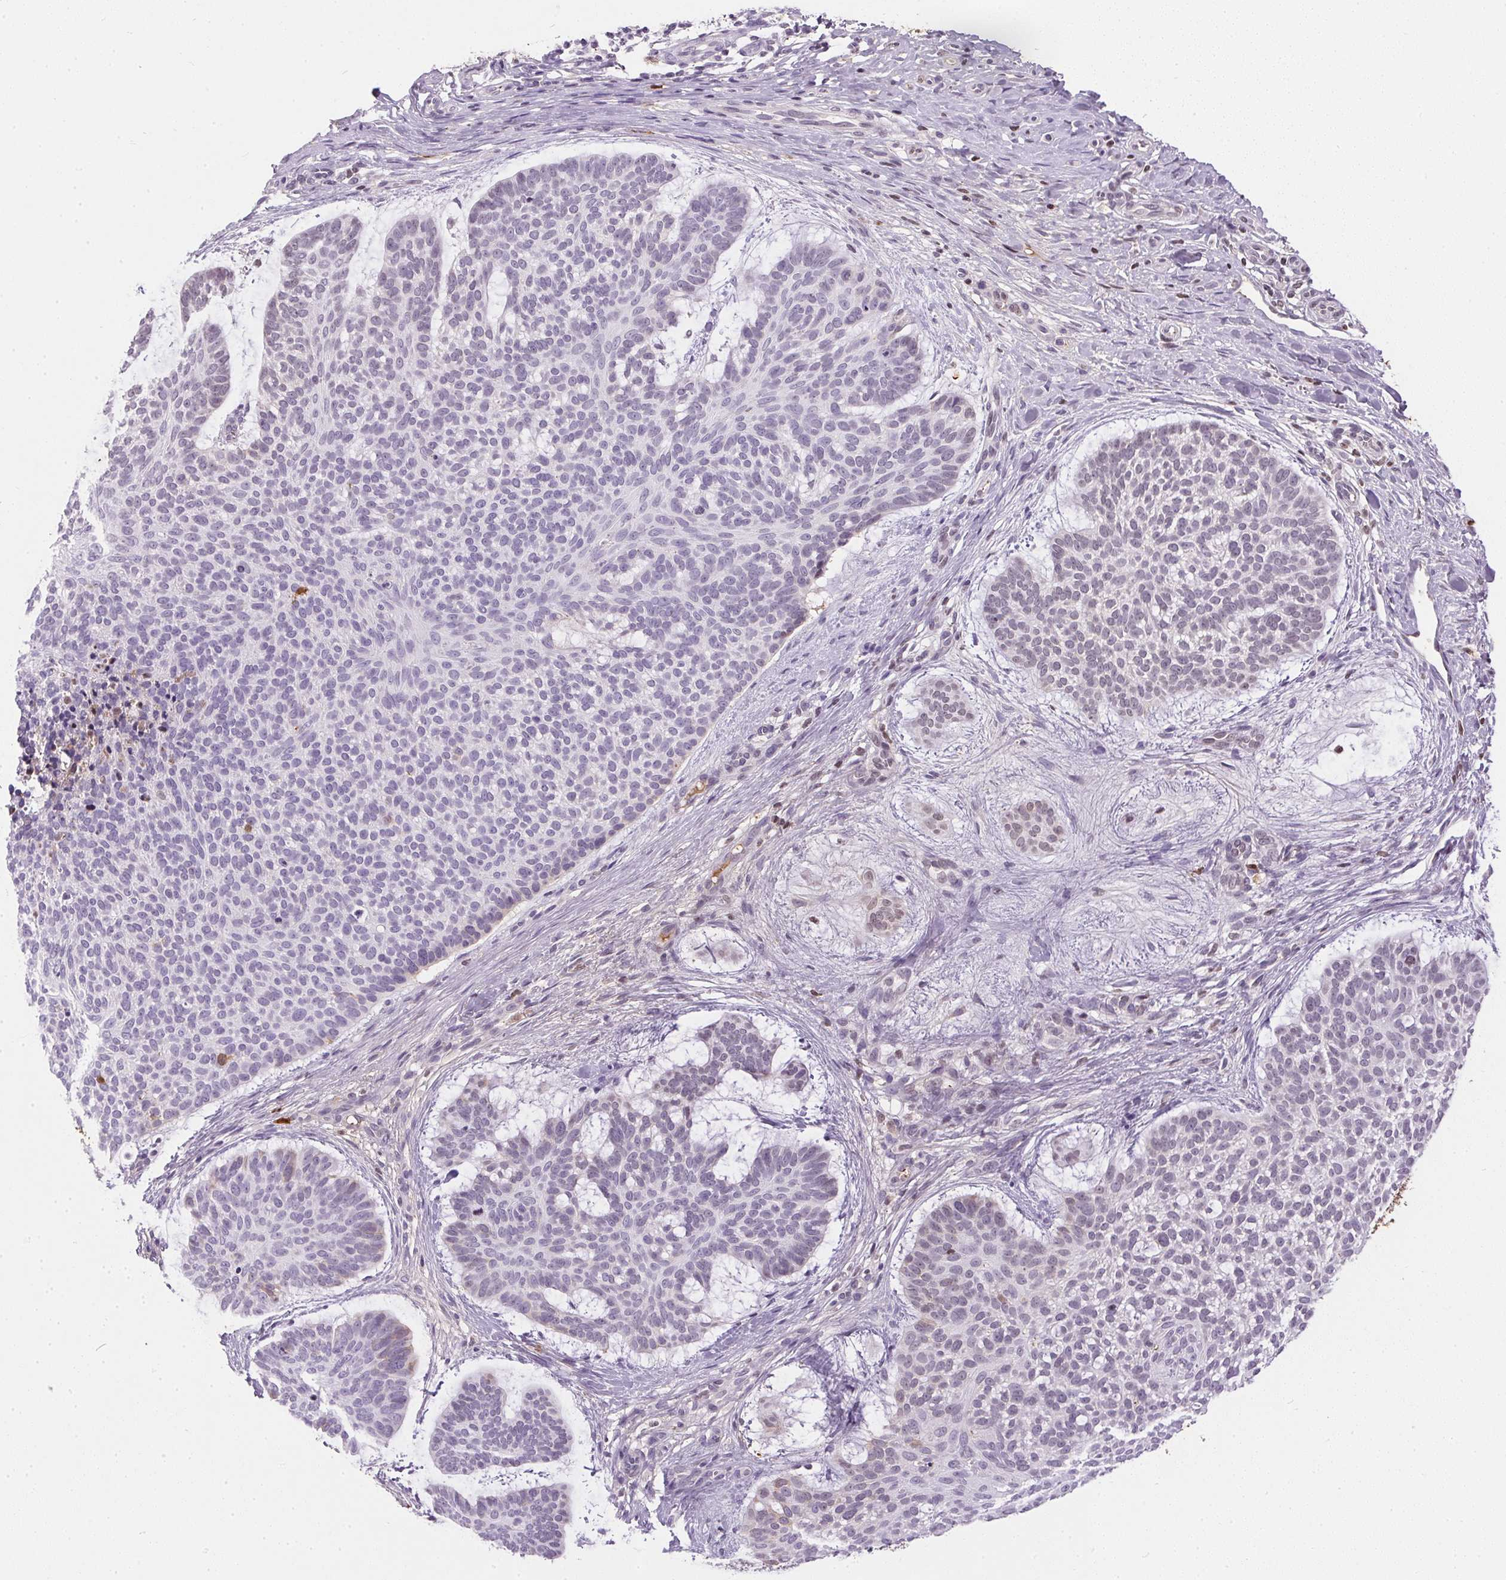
{"staining": {"intensity": "negative", "quantity": "none", "location": "none"}, "tissue": "skin cancer", "cell_type": "Tumor cells", "image_type": "cancer", "snomed": [{"axis": "morphology", "description": "Basal cell carcinoma"}, {"axis": "topography", "description": "Skin"}], "caption": "A high-resolution photomicrograph shows IHC staining of skin cancer, which shows no significant positivity in tumor cells.", "gene": "ORM1", "patient": {"sex": "male", "age": 64}}